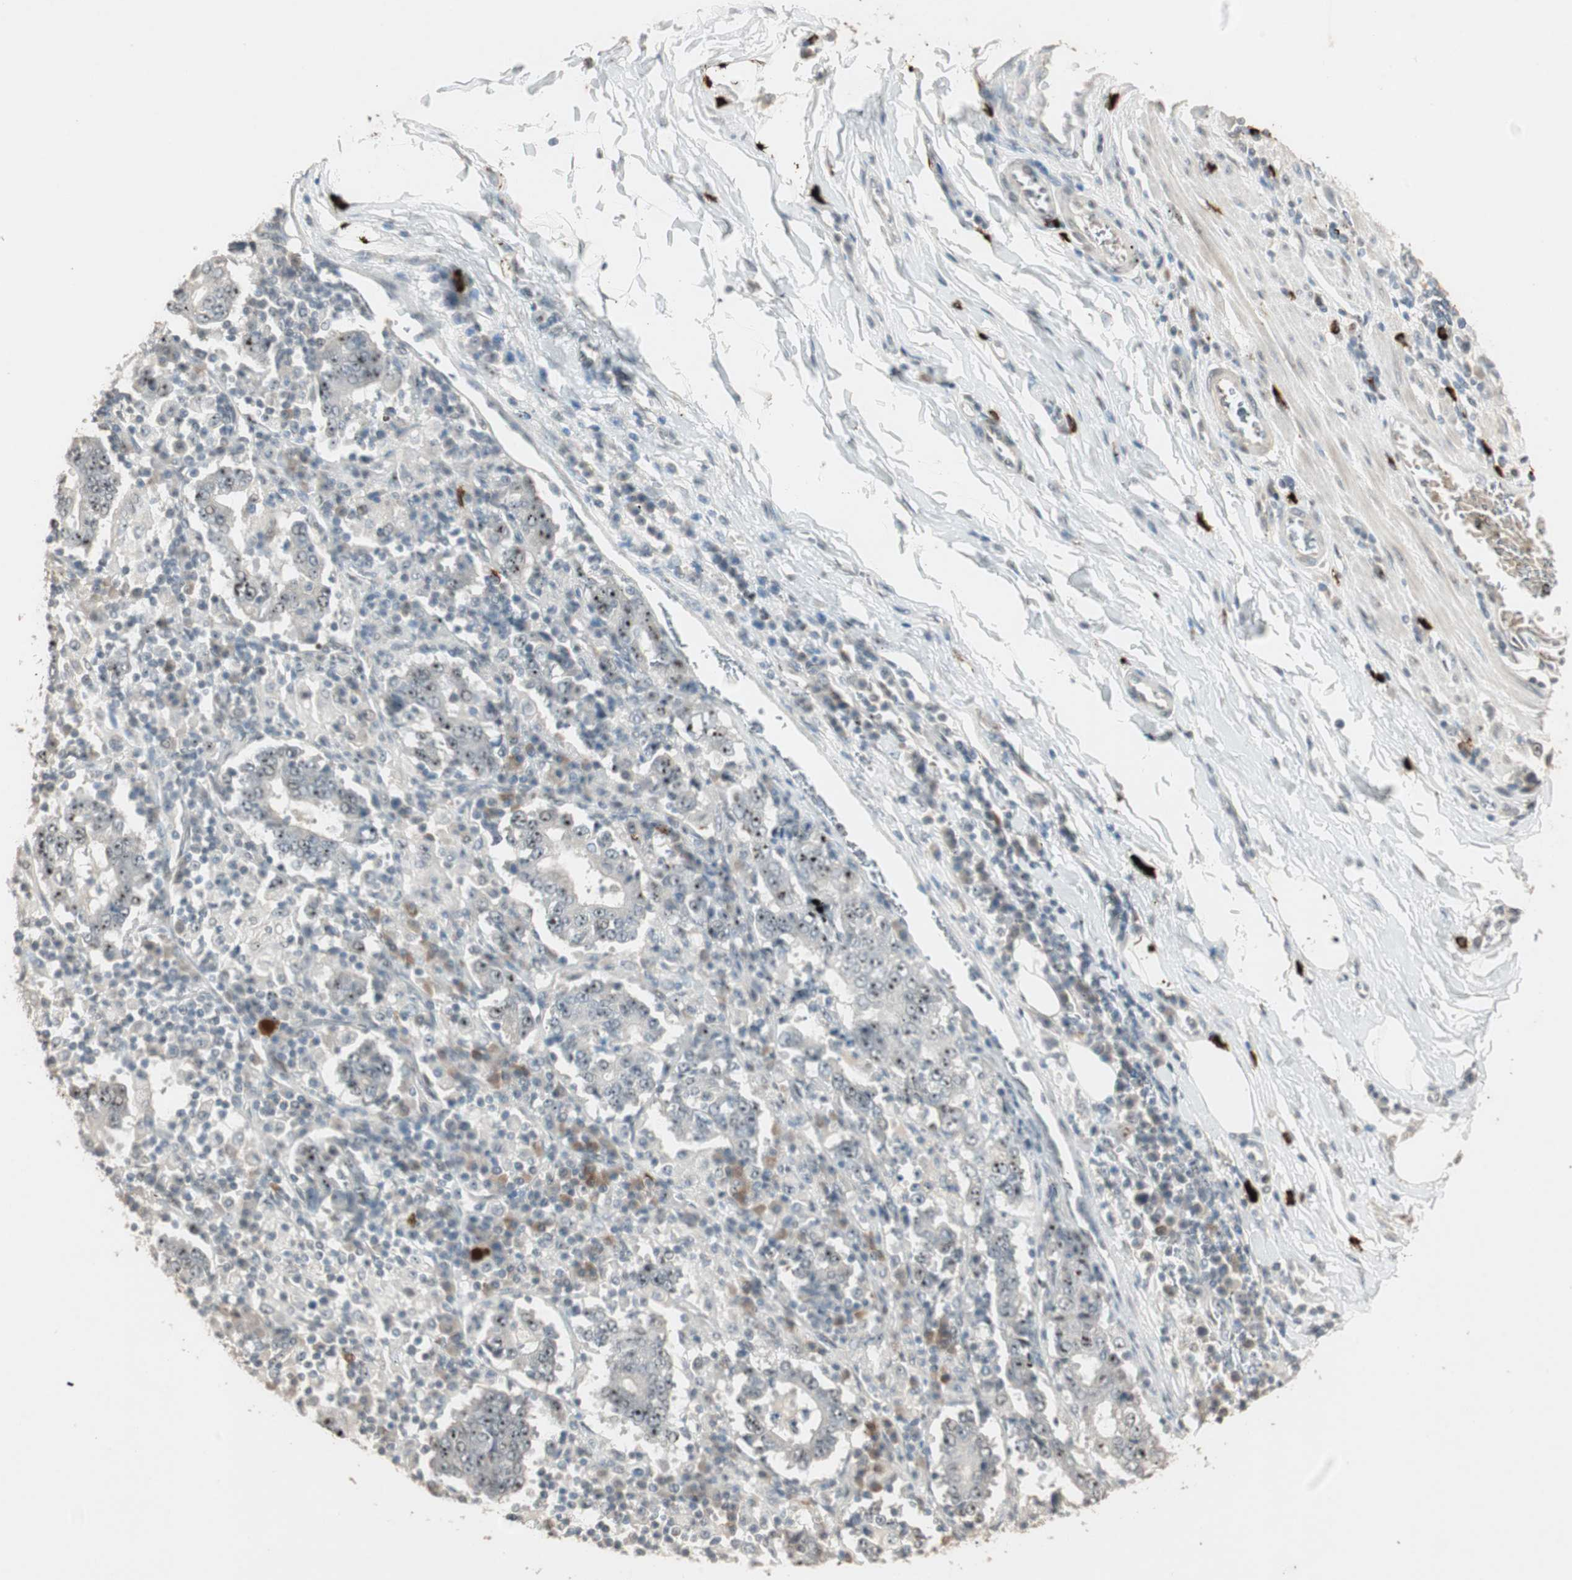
{"staining": {"intensity": "weak", "quantity": ">75%", "location": "nuclear"}, "tissue": "stomach cancer", "cell_type": "Tumor cells", "image_type": "cancer", "snomed": [{"axis": "morphology", "description": "Normal tissue, NOS"}, {"axis": "morphology", "description": "Adenocarcinoma, NOS"}, {"axis": "topography", "description": "Stomach, upper"}, {"axis": "topography", "description": "Stomach"}], "caption": "Protein staining shows weak nuclear positivity in approximately >75% of tumor cells in adenocarcinoma (stomach).", "gene": "ETV4", "patient": {"sex": "male", "age": 59}}